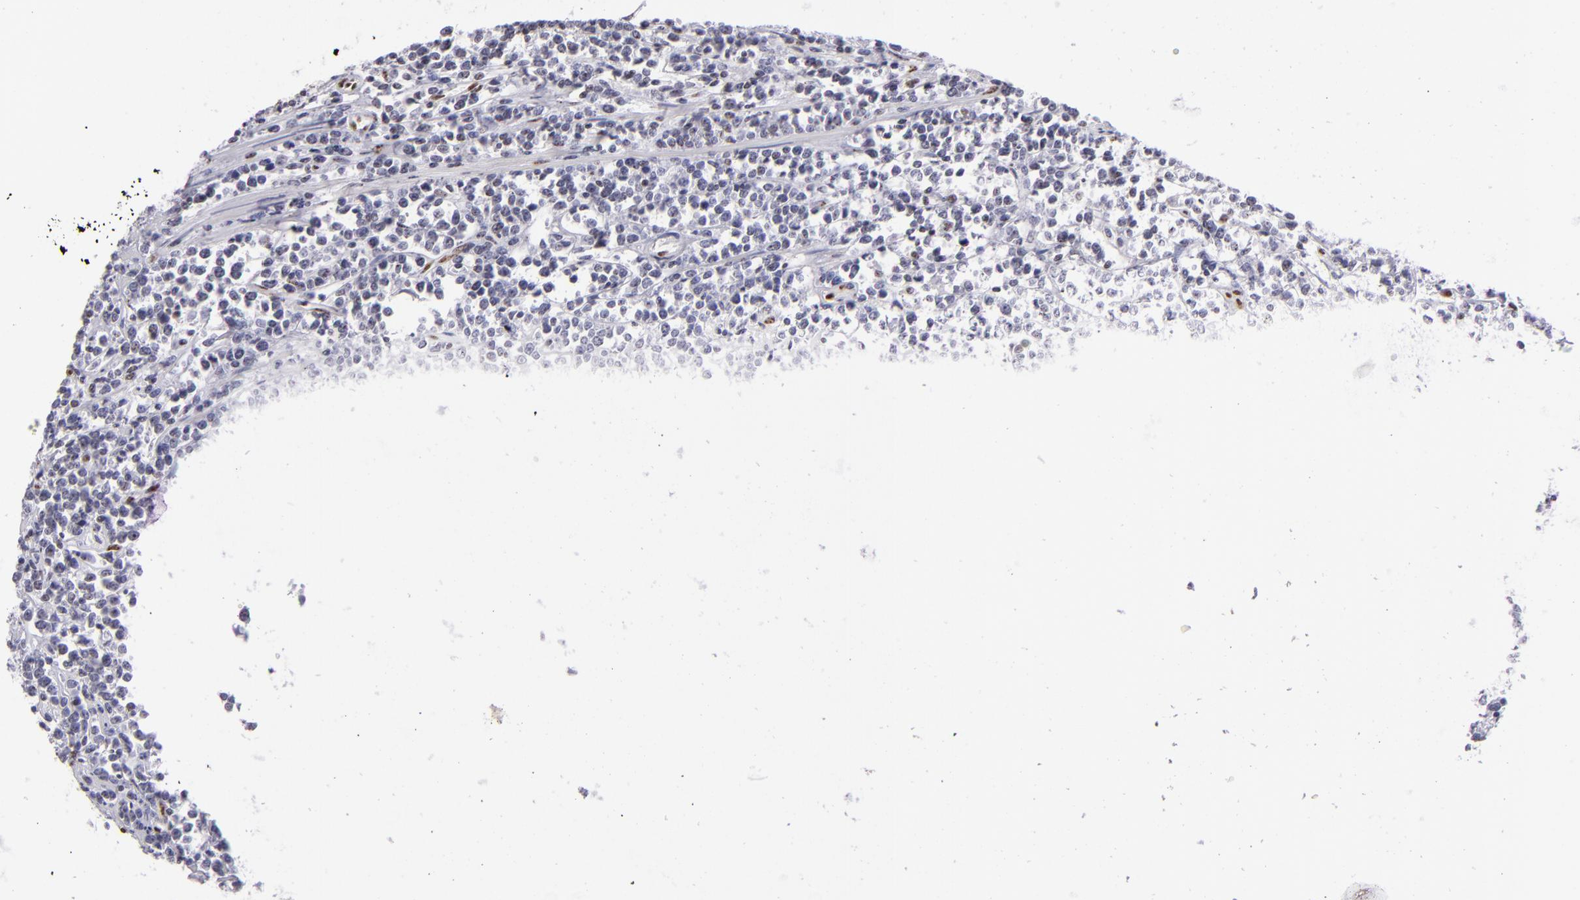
{"staining": {"intensity": "negative", "quantity": "none", "location": "none"}, "tissue": "lymphoma", "cell_type": "Tumor cells", "image_type": "cancer", "snomed": [{"axis": "morphology", "description": "Malignant lymphoma, non-Hodgkin's type, High grade"}, {"axis": "topography", "description": "Small intestine"}, {"axis": "topography", "description": "Colon"}], "caption": "This is an immunohistochemistry (IHC) photomicrograph of lymphoma. There is no positivity in tumor cells.", "gene": "TOP3A", "patient": {"sex": "male", "age": 8}}